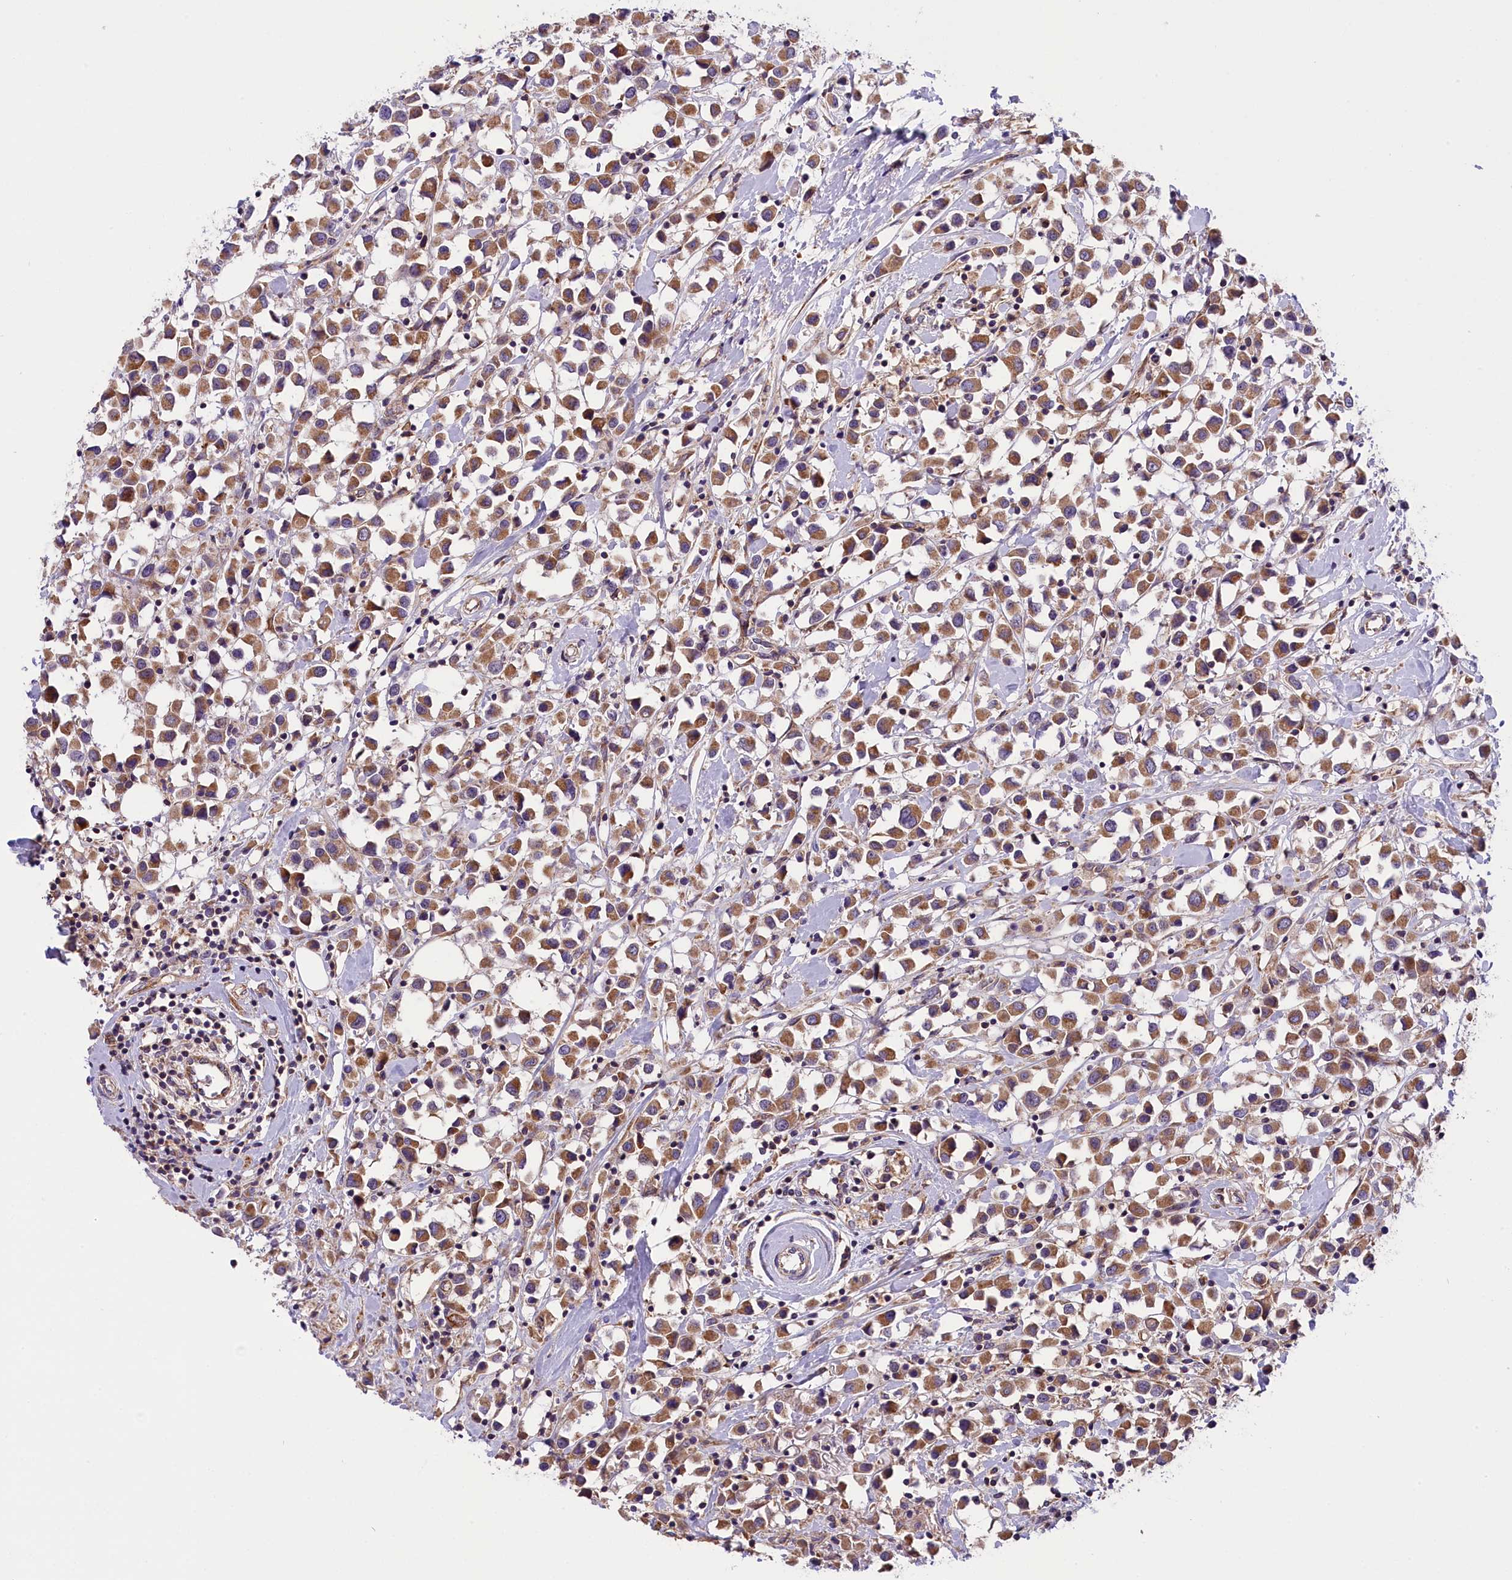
{"staining": {"intensity": "moderate", "quantity": ">75%", "location": "cytoplasmic/membranous"}, "tissue": "breast cancer", "cell_type": "Tumor cells", "image_type": "cancer", "snomed": [{"axis": "morphology", "description": "Duct carcinoma"}, {"axis": "topography", "description": "Breast"}], "caption": "Tumor cells display medium levels of moderate cytoplasmic/membranous positivity in approximately >75% of cells in invasive ductal carcinoma (breast).", "gene": "DNAJB9", "patient": {"sex": "female", "age": 61}}